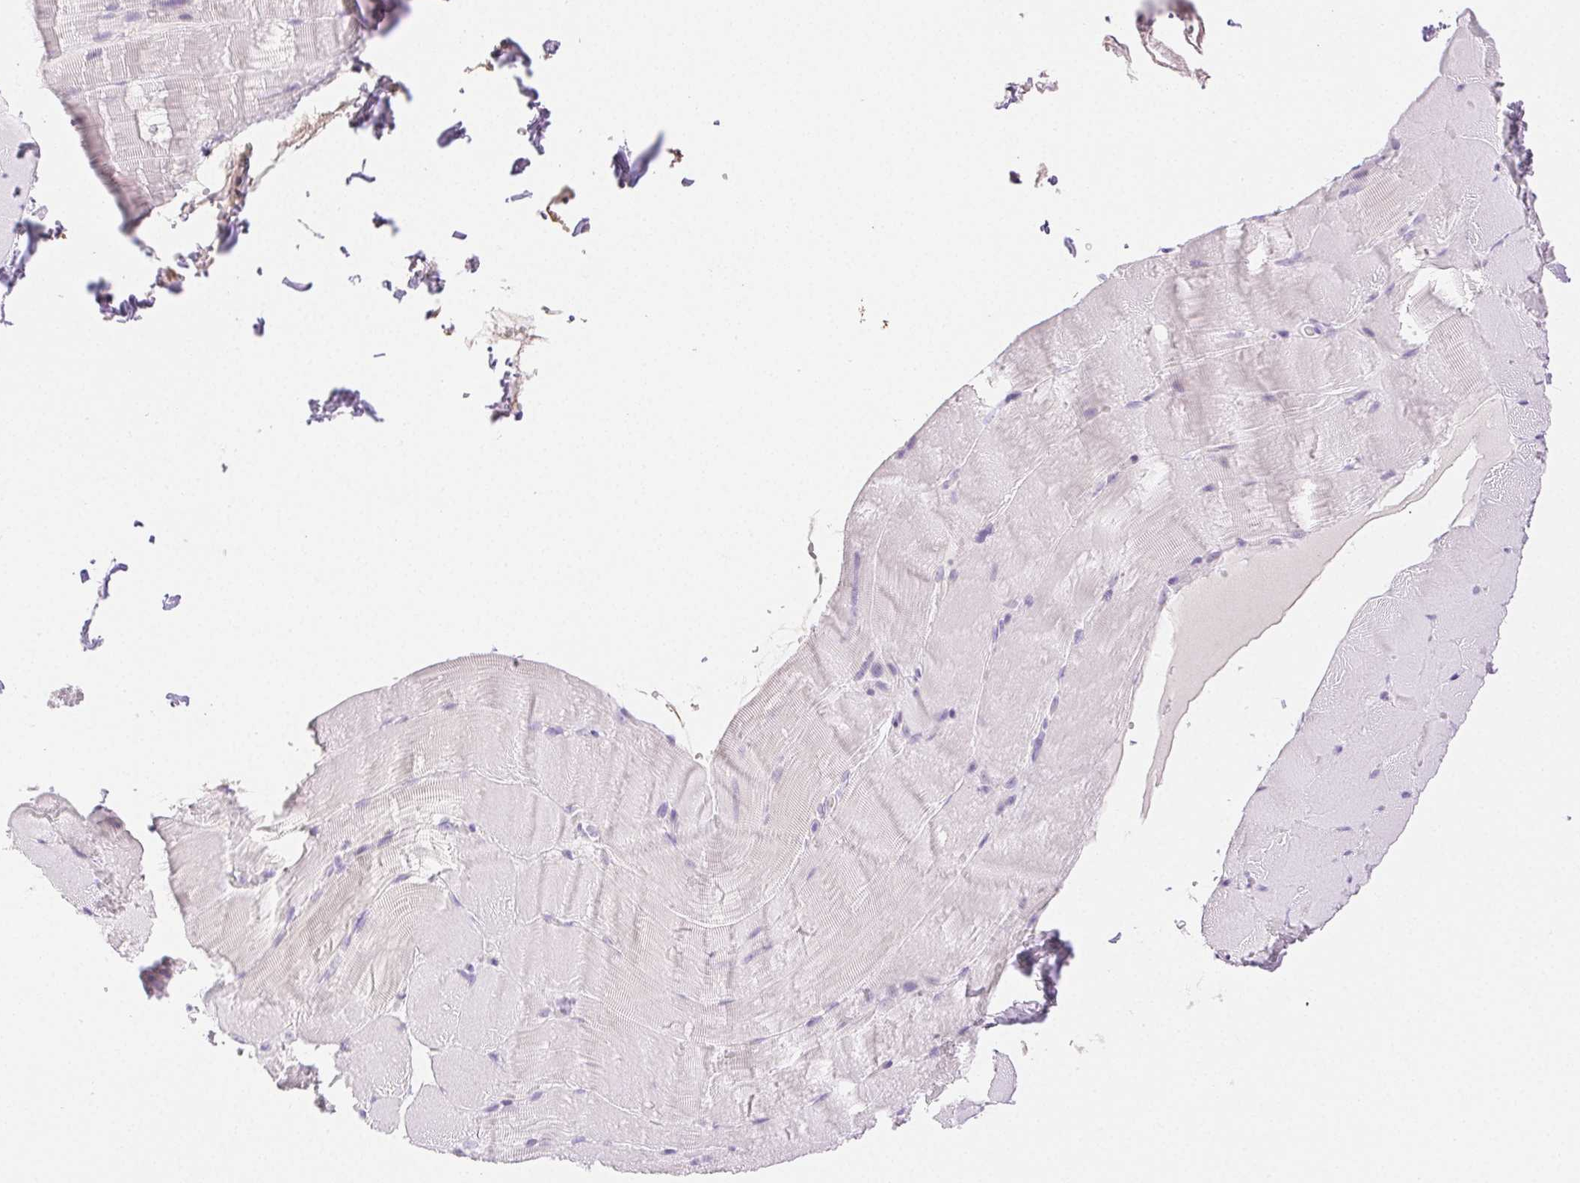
{"staining": {"intensity": "negative", "quantity": "none", "location": "none"}, "tissue": "skeletal muscle", "cell_type": "Myocytes", "image_type": "normal", "snomed": [{"axis": "morphology", "description": "Normal tissue, NOS"}, {"axis": "topography", "description": "Skeletal muscle"}], "caption": "Immunohistochemistry micrograph of normal human skeletal muscle stained for a protein (brown), which exhibits no positivity in myocytes. Nuclei are stained in blue.", "gene": "SPACA4", "patient": {"sex": "female", "age": 37}}